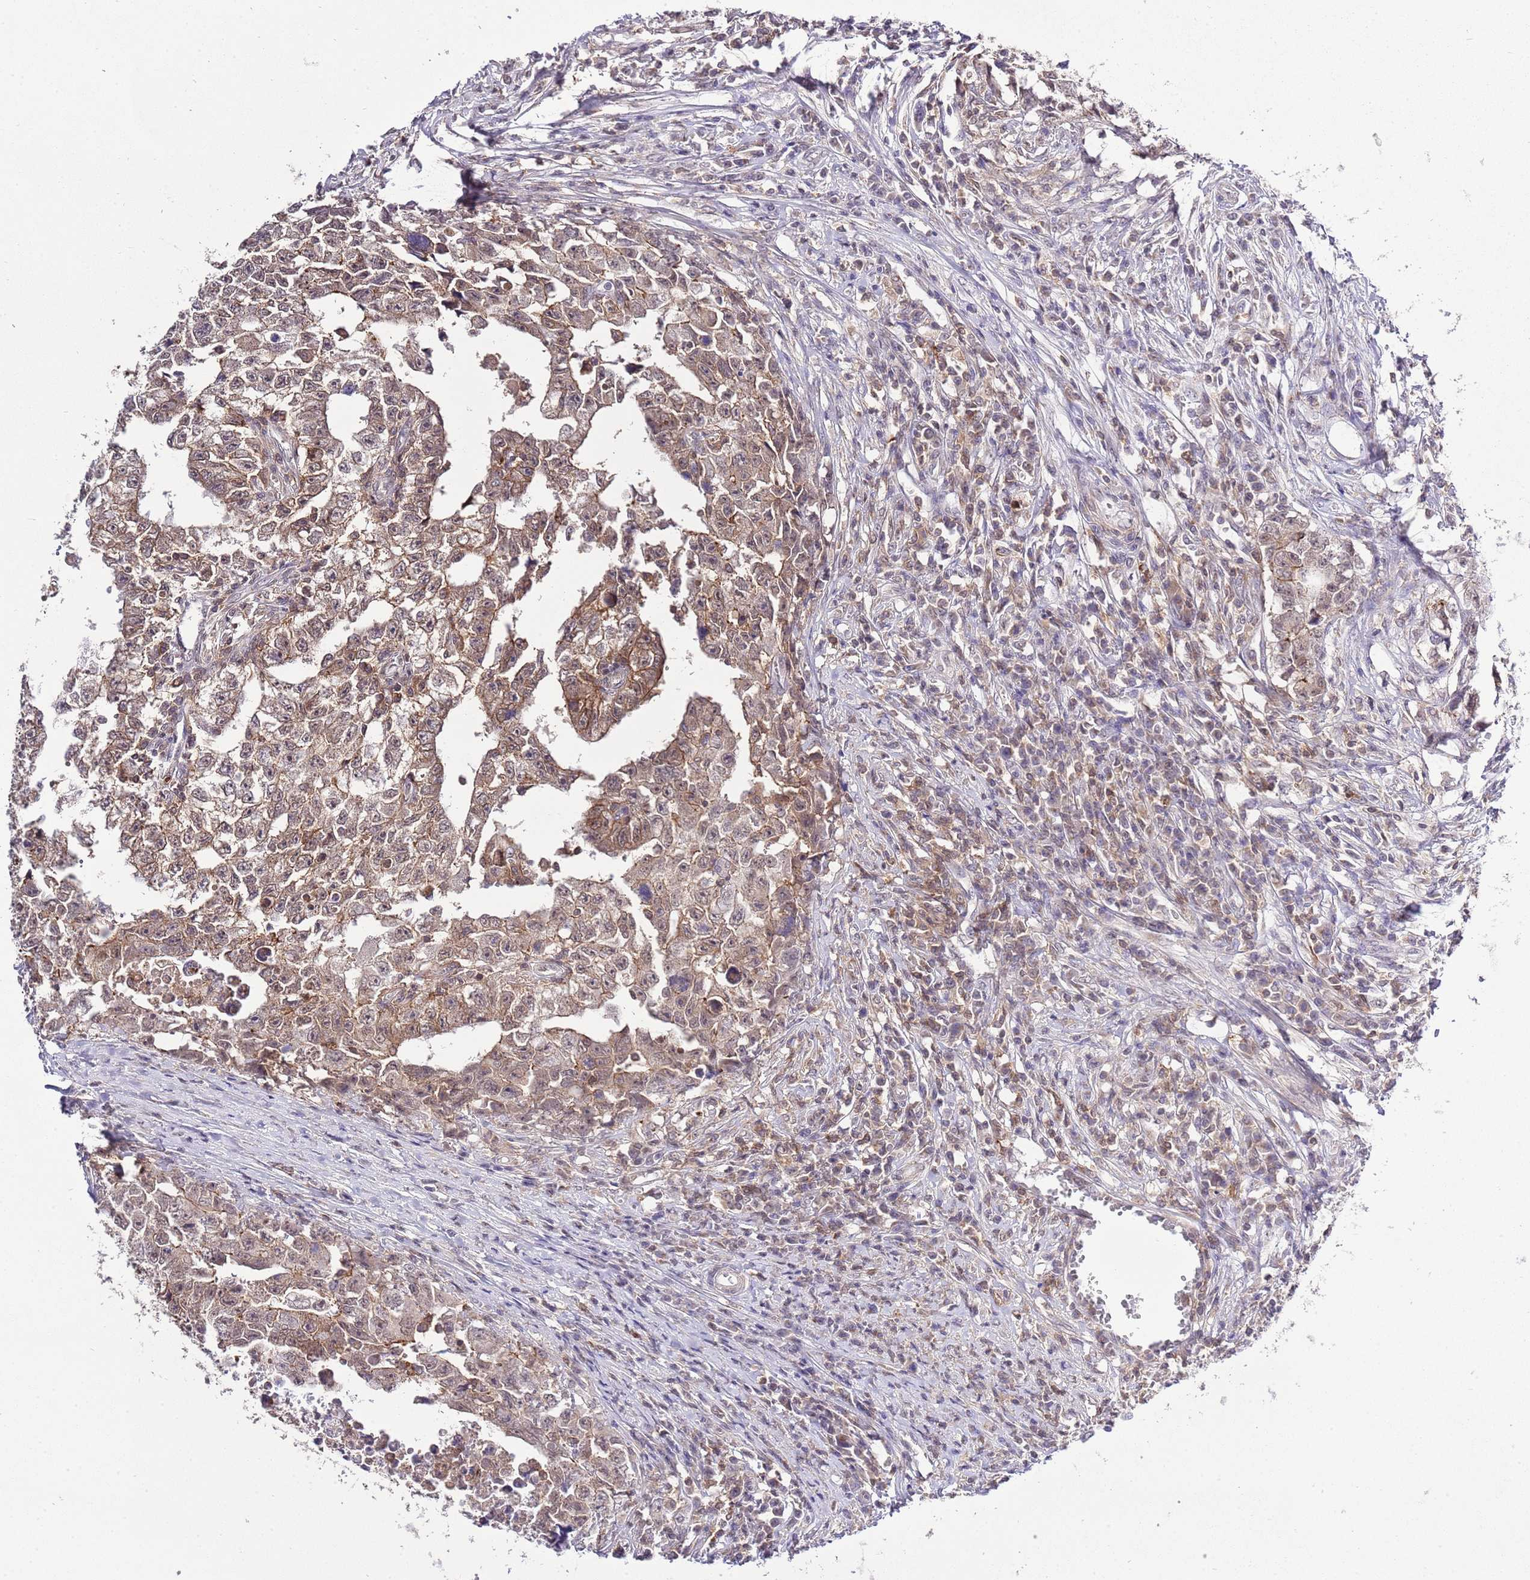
{"staining": {"intensity": "weak", "quantity": ">75%", "location": "cytoplasmic/membranous"}, "tissue": "testis cancer", "cell_type": "Tumor cells", "image_type": "cancer", "snomed": [{"axis": "morphology", "description": "Carcinoma, Embryonal, NOS"}, {"axis": "topography", "description": "Testis"}], "caption": "The micrograph reveals staining of testis cancer, revealing weak cytoplasmic/membranous protein expression (brown color) within tumor cells.", "gene": "EFHD1", "patient": {"sex": "male", "age": 25}}